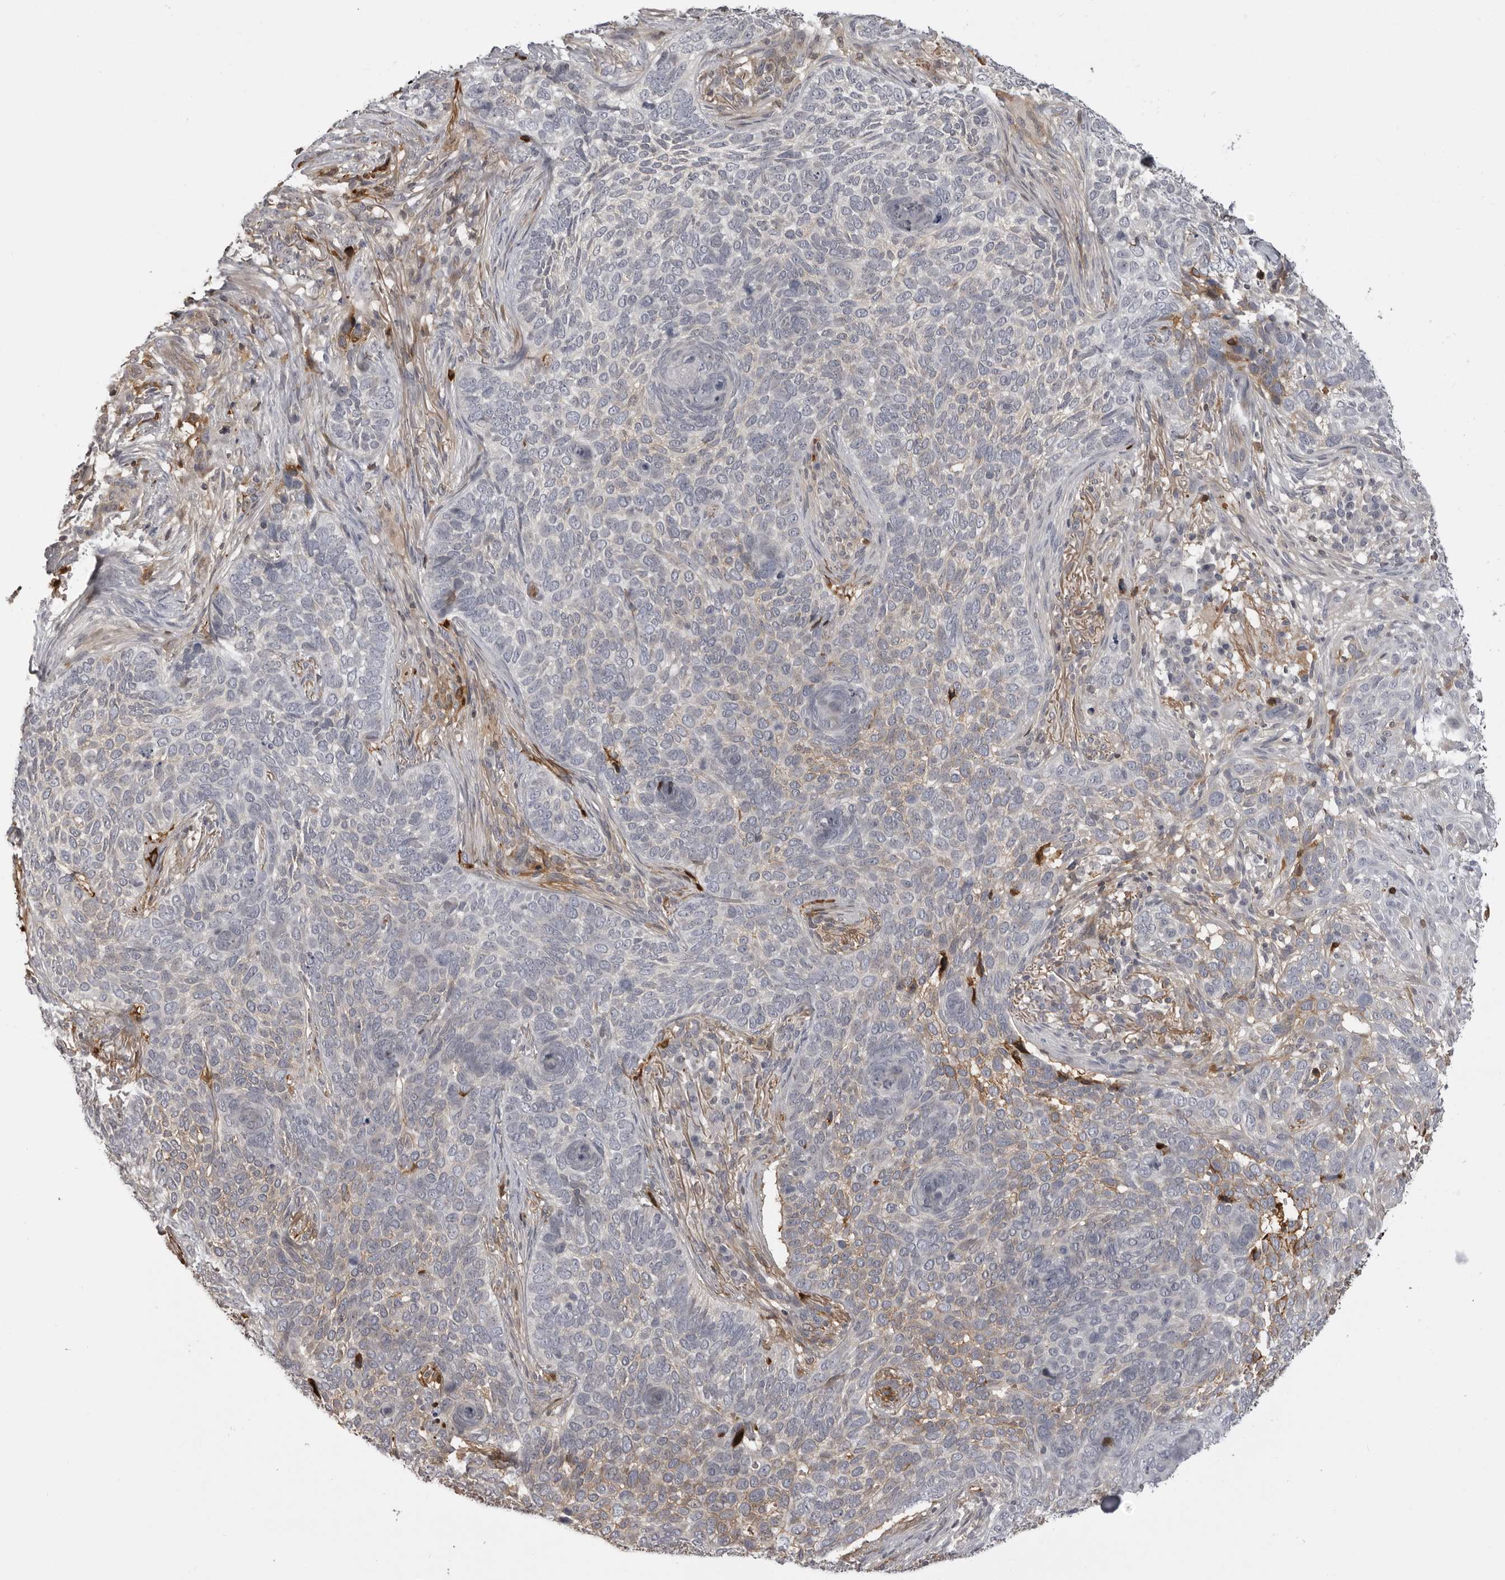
{"staining": {"intensity": "negative", "quantity": "none", "location": "none"}, "tissue": "skin cancer", "cell_type": "Tumor cells", "image_type": "cancer", "snomed": [{"axis": "morphology", "description": "Basal cell carcinoma"}, {"axis": "topography", "description": "Skin"}], "caption": "Immunohistochemistry micrograph of neoplastic tissue: skin basal cell carcinoma stained with DAB shows no significant protein staining in tumor cells.", "gene": "PLEKHF2", "patient": {"sex": "female", "age": 64}}